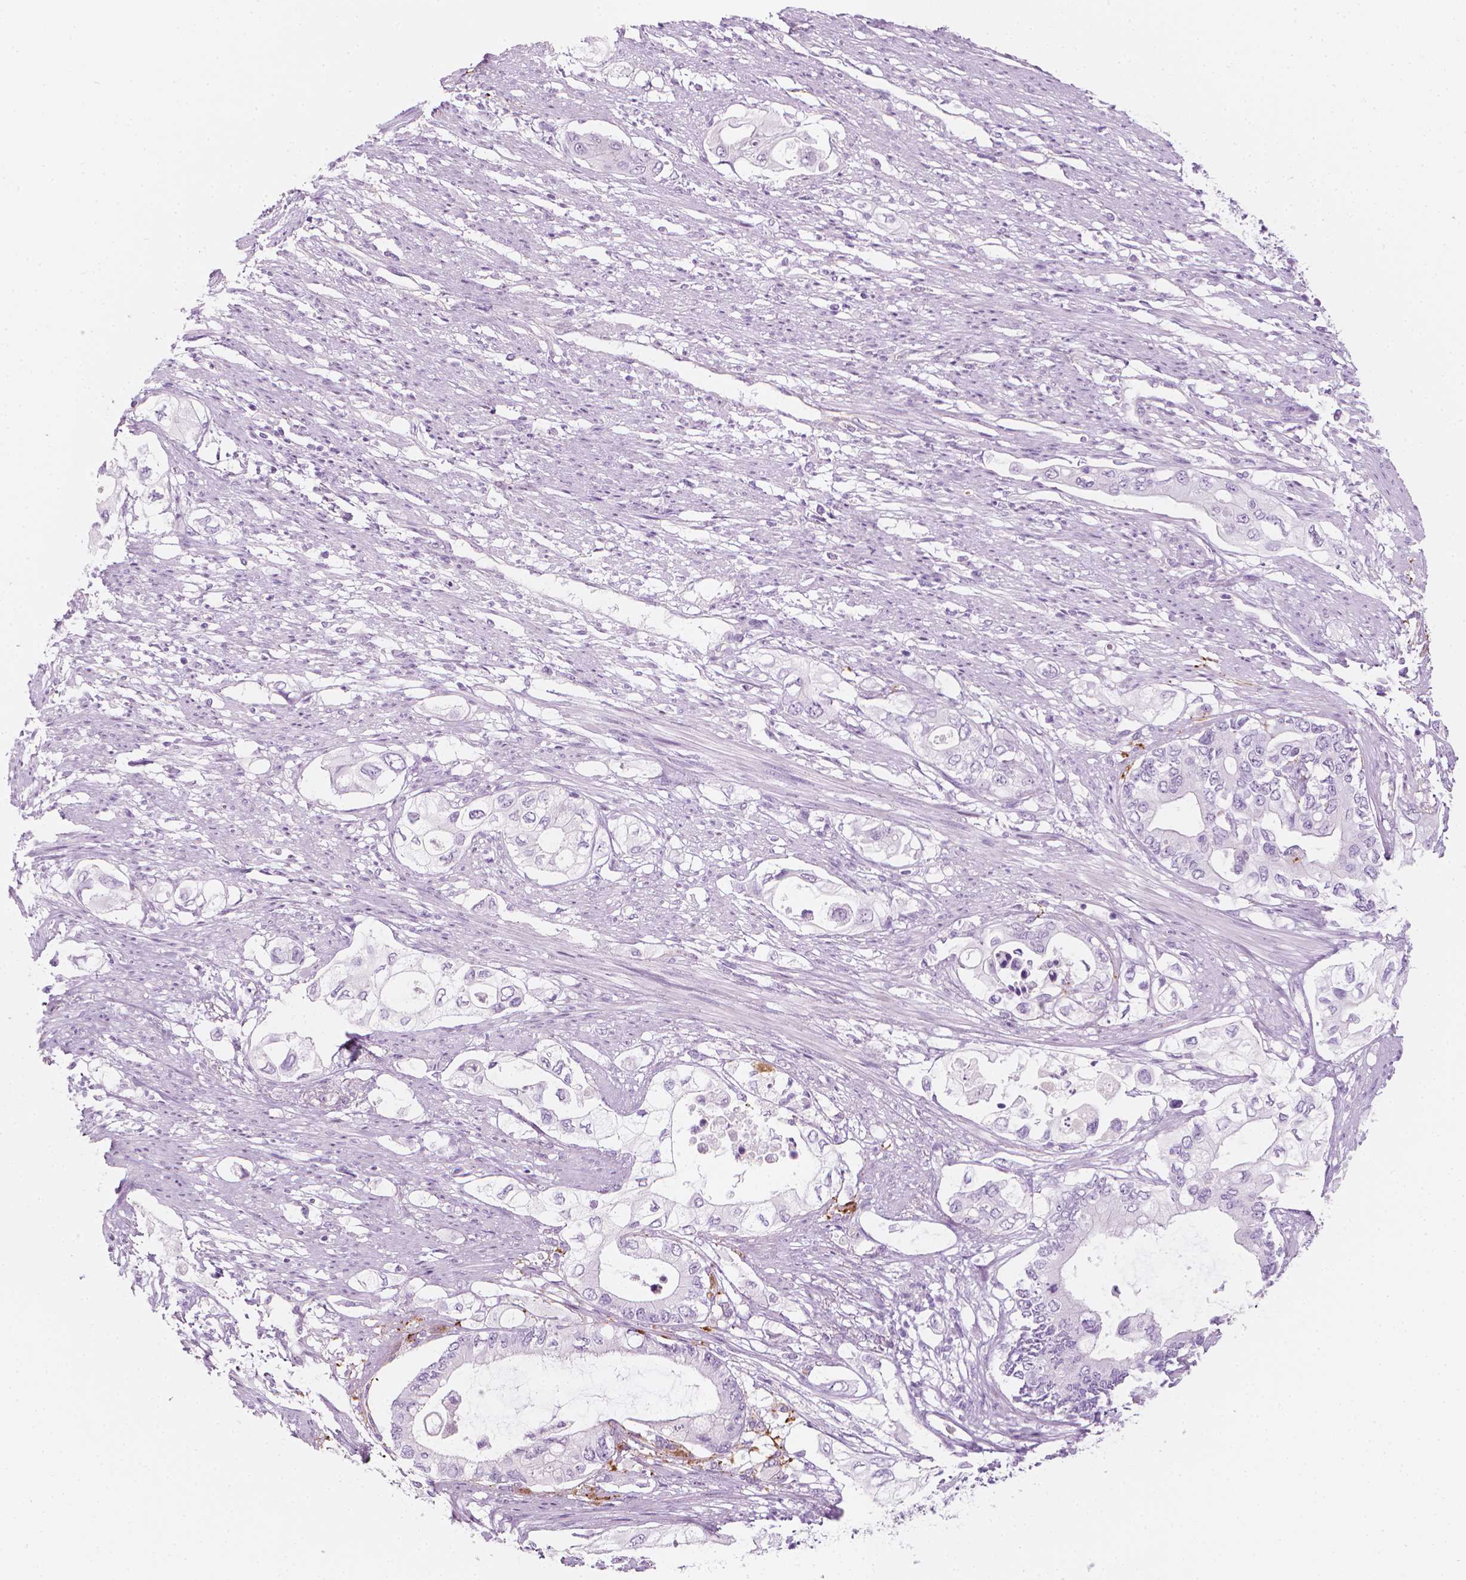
{"staining": {"intensity": "negative", "quantity": "none", "location": "none"}, "tissue": "pancreatic cancer", "cell_type": "Tumor cells", "image_type": "cancer", "snomed": [{"axis": "morphology", "description": "Adenocarcinoma, NOS"}, {"axis": "topography", "description": "Pancreas"}], "caption": "The photomicrograph exhibits no significant expression in tumor cells of adenocarcinoma (pancreatic).", "gene": "SCG3", "patient": {"sex": "female", "age": 63}}